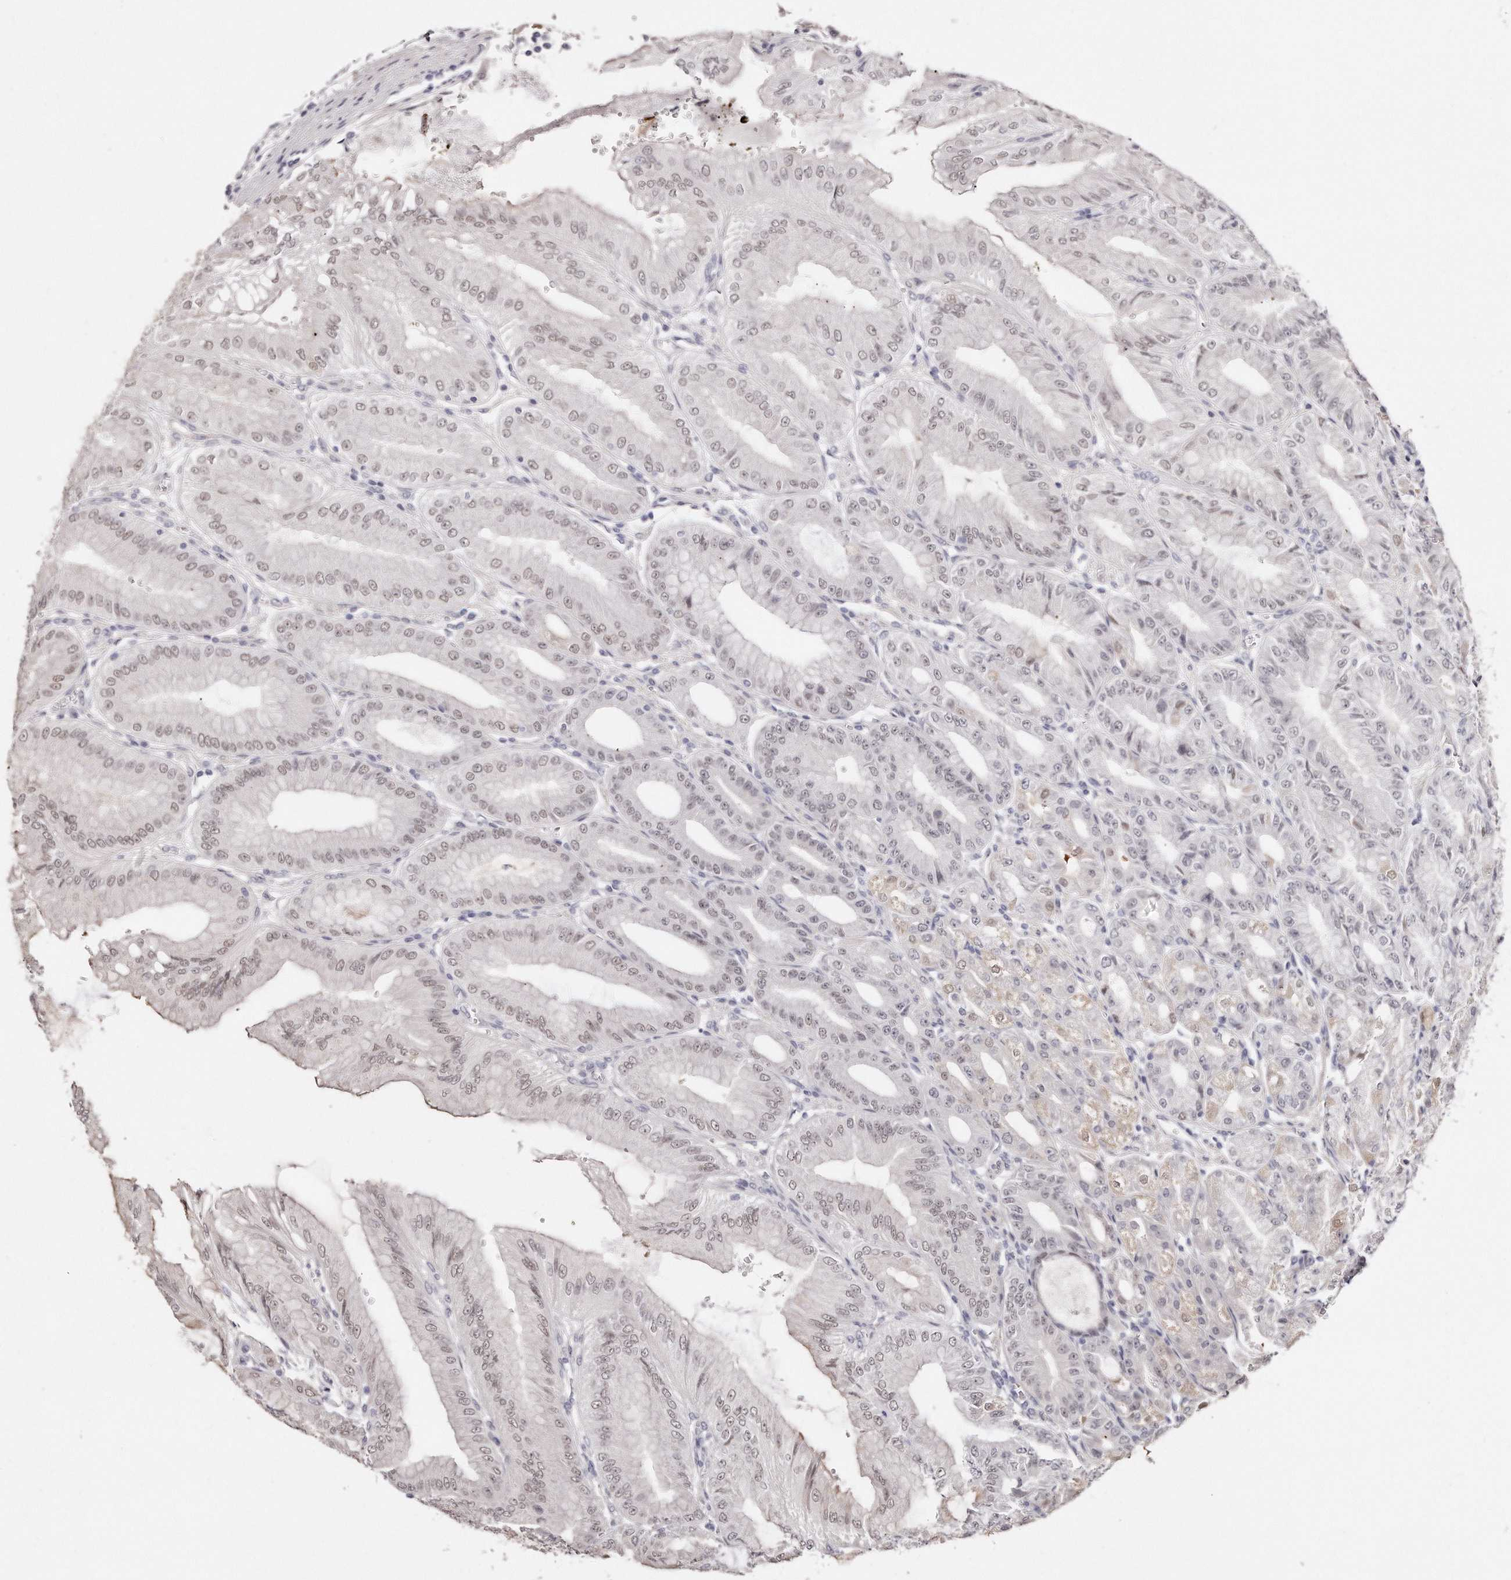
{"staining": {"intensity": "moderate", "quantity": "<25%", "location": "nuclear"}, "tissue": "stomach", "cell_type": "Glandular cells", "image_type": "normal", "snomed": [{"axis": "morphology", "description": "Normal tissue, NOS"}, {"axis": "topography", "description": "Stomach, lower"}], "caption": "Protein expression analysis of normal stomach reveals moderate nuclear staining in approximately <25% of glandular cells.", "gene": "CASZ1", "patient": {"sex": "male", "age": 71}}